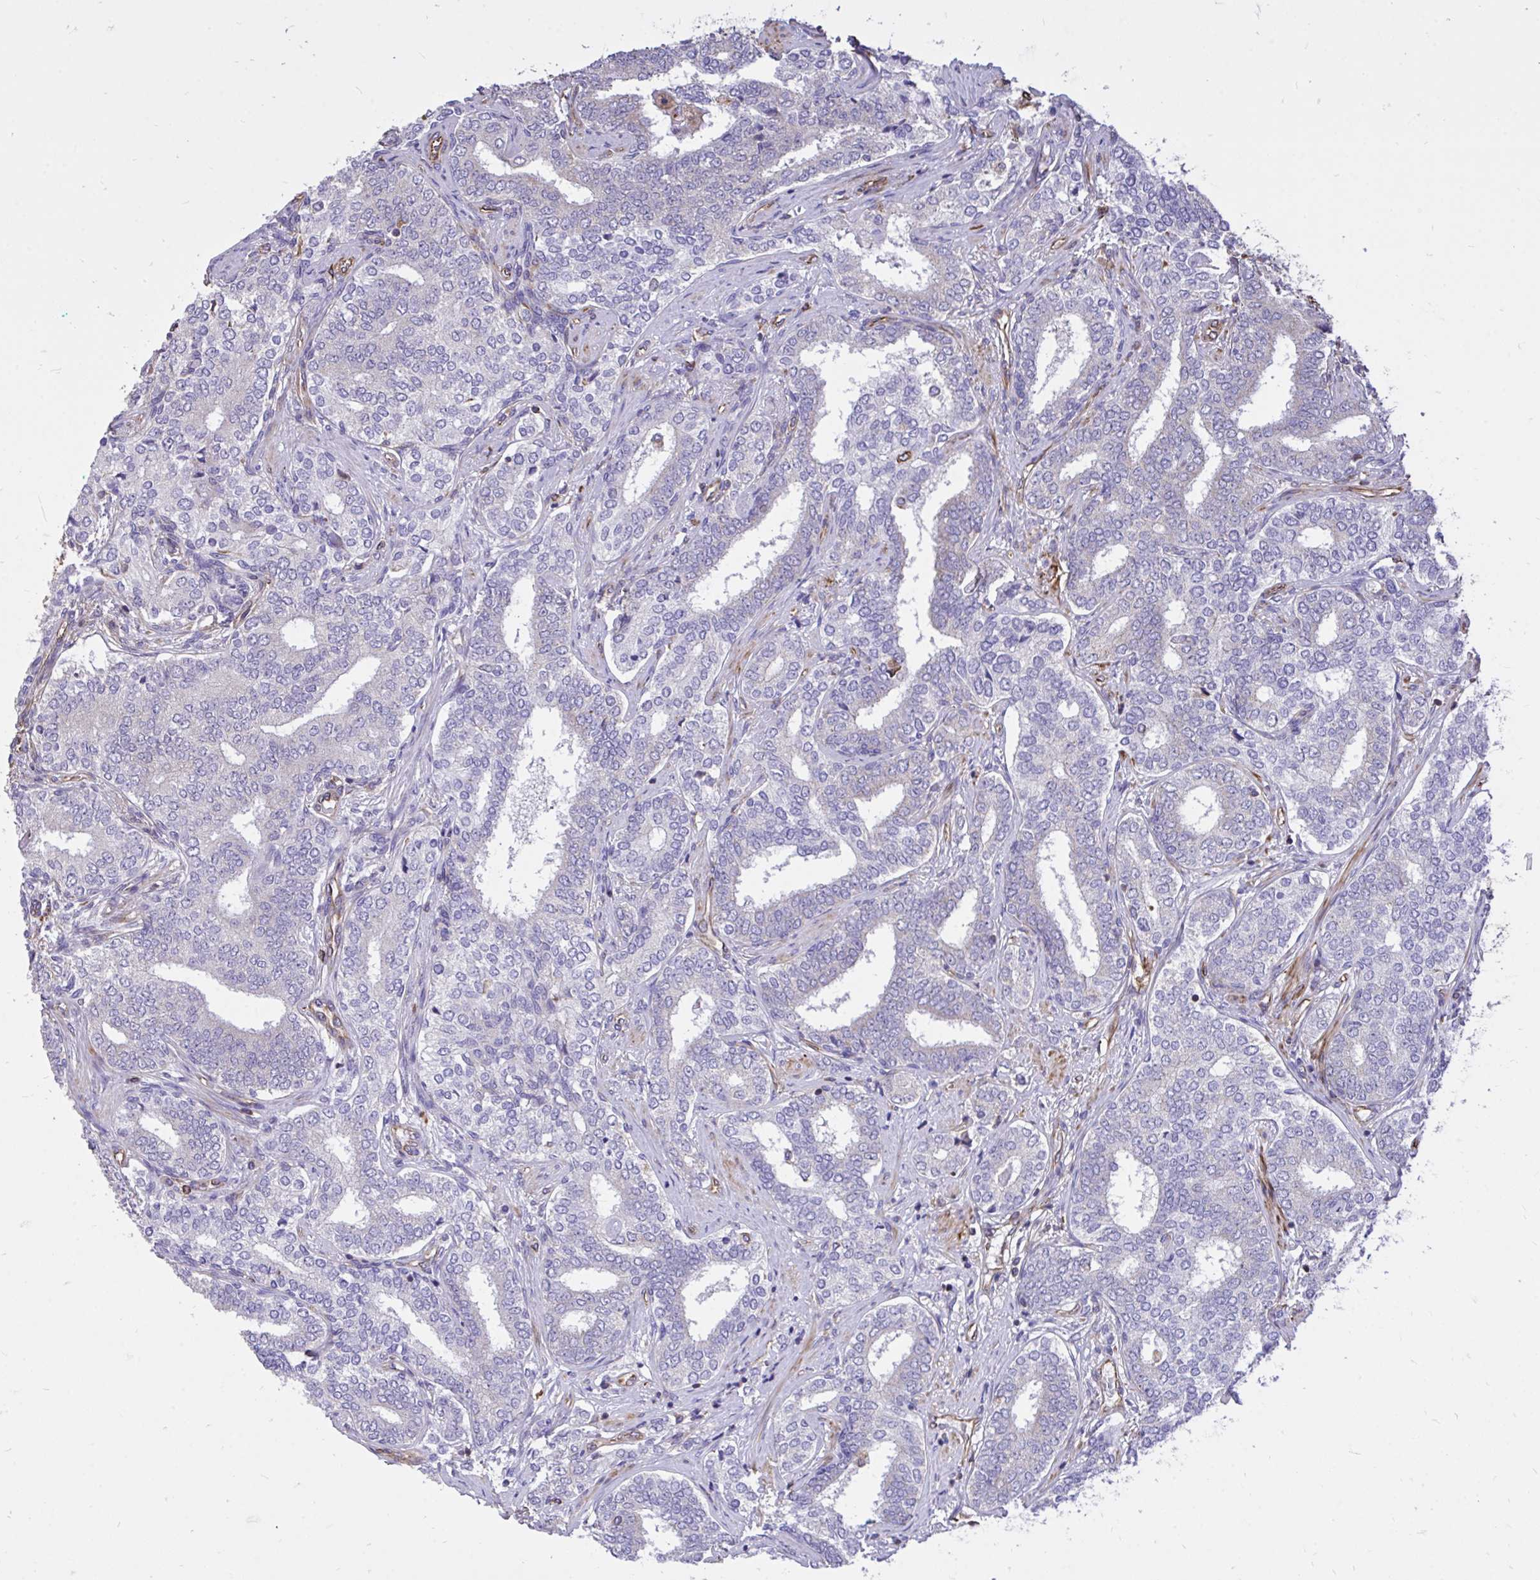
{"staining": {"intensity": "weak", "quantity": "<25%", "location": "cytoplasmic/membranous"}, "tissue": "prostate cancer", "cell_type": "Tumor cells", "image_type": "cancer", "snomed": [{"axis": "morphology", "description": "Adenocarcinoma, High grade"}, {"axis": "topography", "description": "Prostate"}], "caption": "A high-resolution micrograph shows IHC staining of prostate cancer, which shows no significant positivity in tumor cells. (Brightfield microscopy of DAB immunohistochemistry at high magnification).", "gene": "RNF103", "patient": {"sex": "male", "age": 72}}